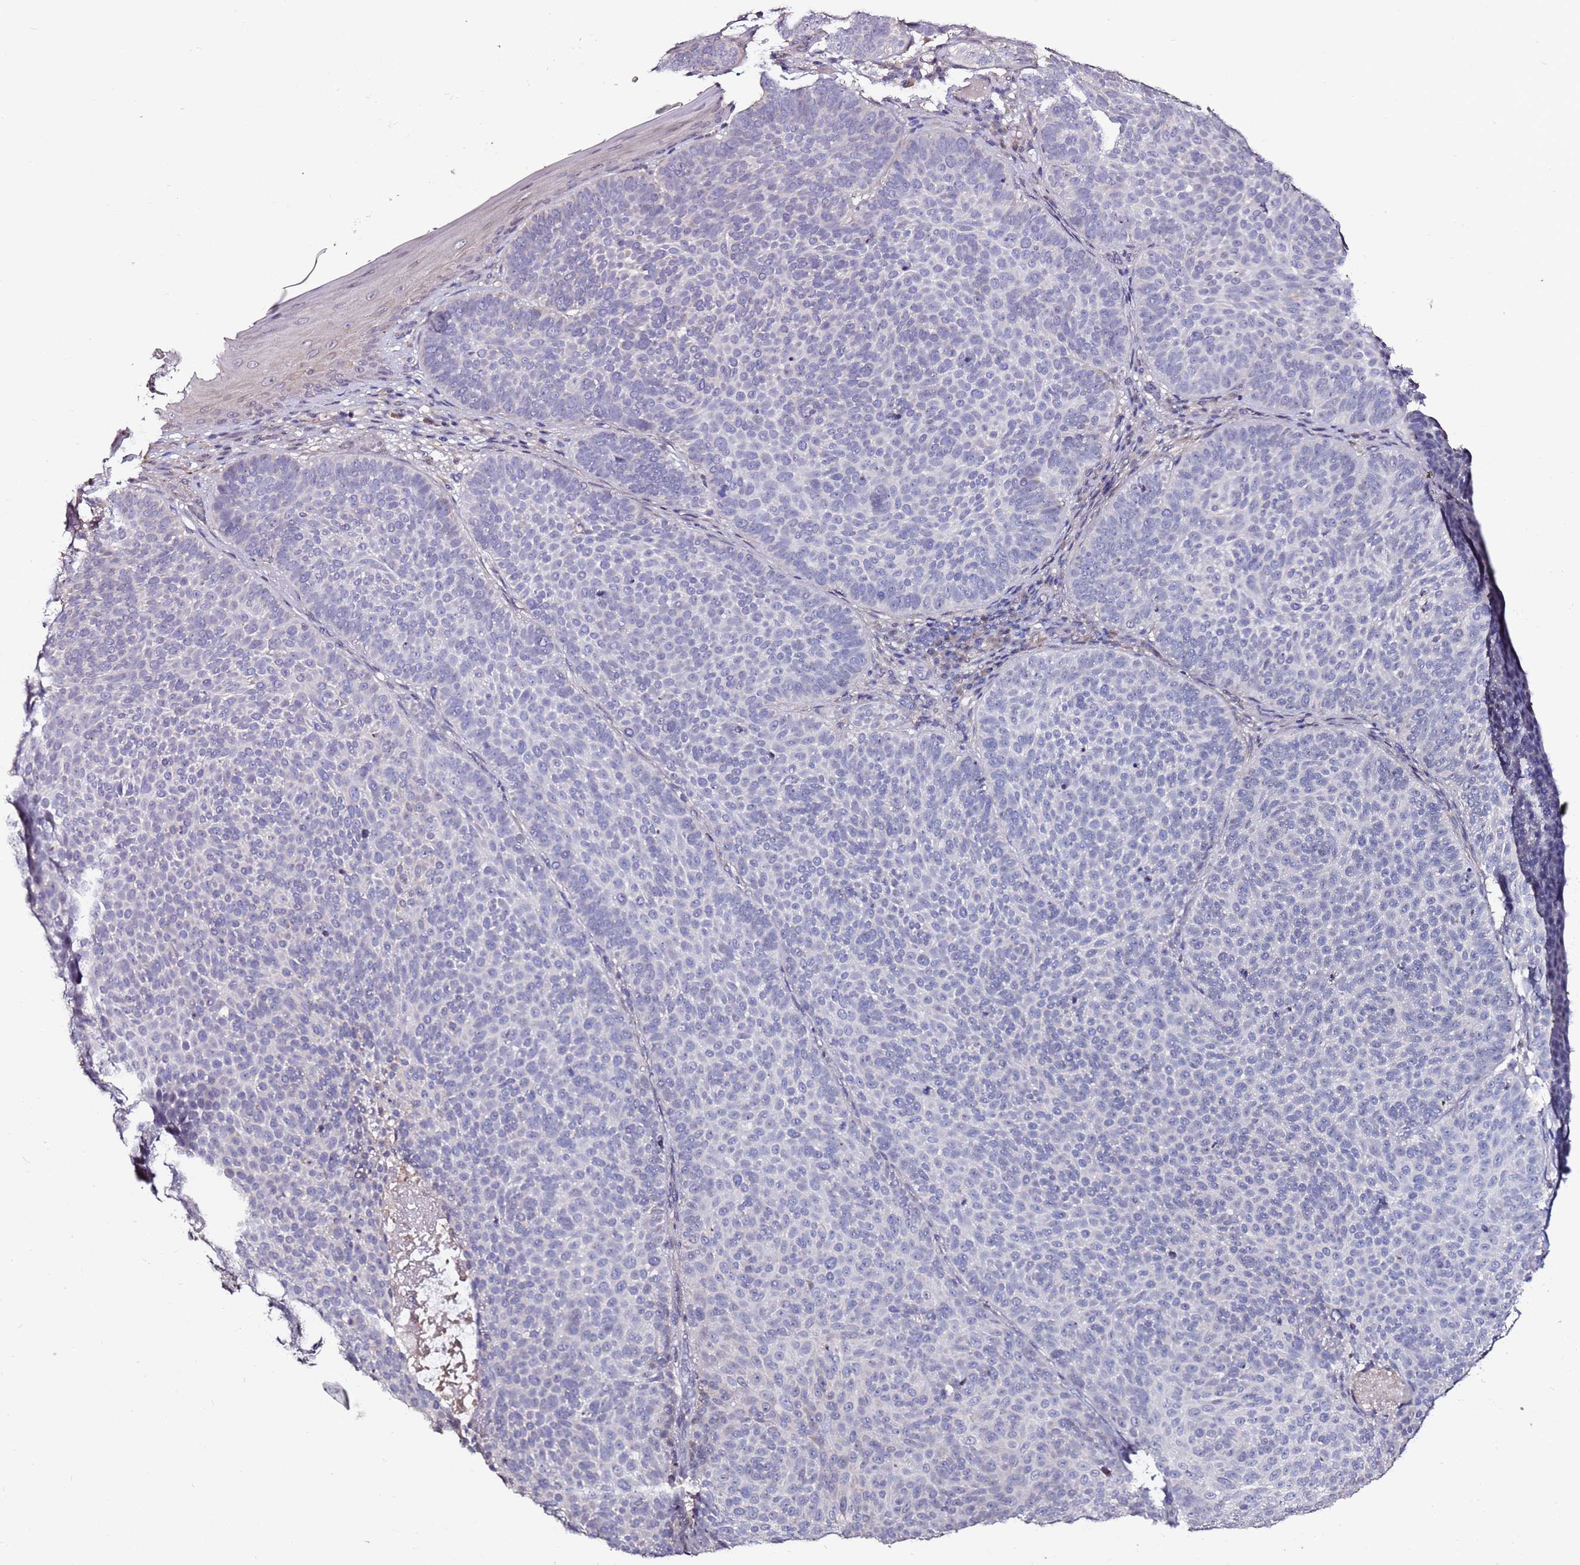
{"staining": {"intensity": "negative", "quantity": "none", "location": "none"}, "tissue": "skin cancer", "cell_type": "Tumor cells", "image_type": "cancer", "snomed": [{"axis": "morphology", "description": "Basal cell carcinoma"}, {"axis": "topography", "description": "Skin"}], "caption": "Tumor cells are negative for protein expression in human skin cancer (basal cell carcinoma). (DAB (3,3'-diaminobenzidine) IHC with hematoxylin counter stain).", "gene": "C3orf80", "patient": {"sex": "male", "age": 85}}